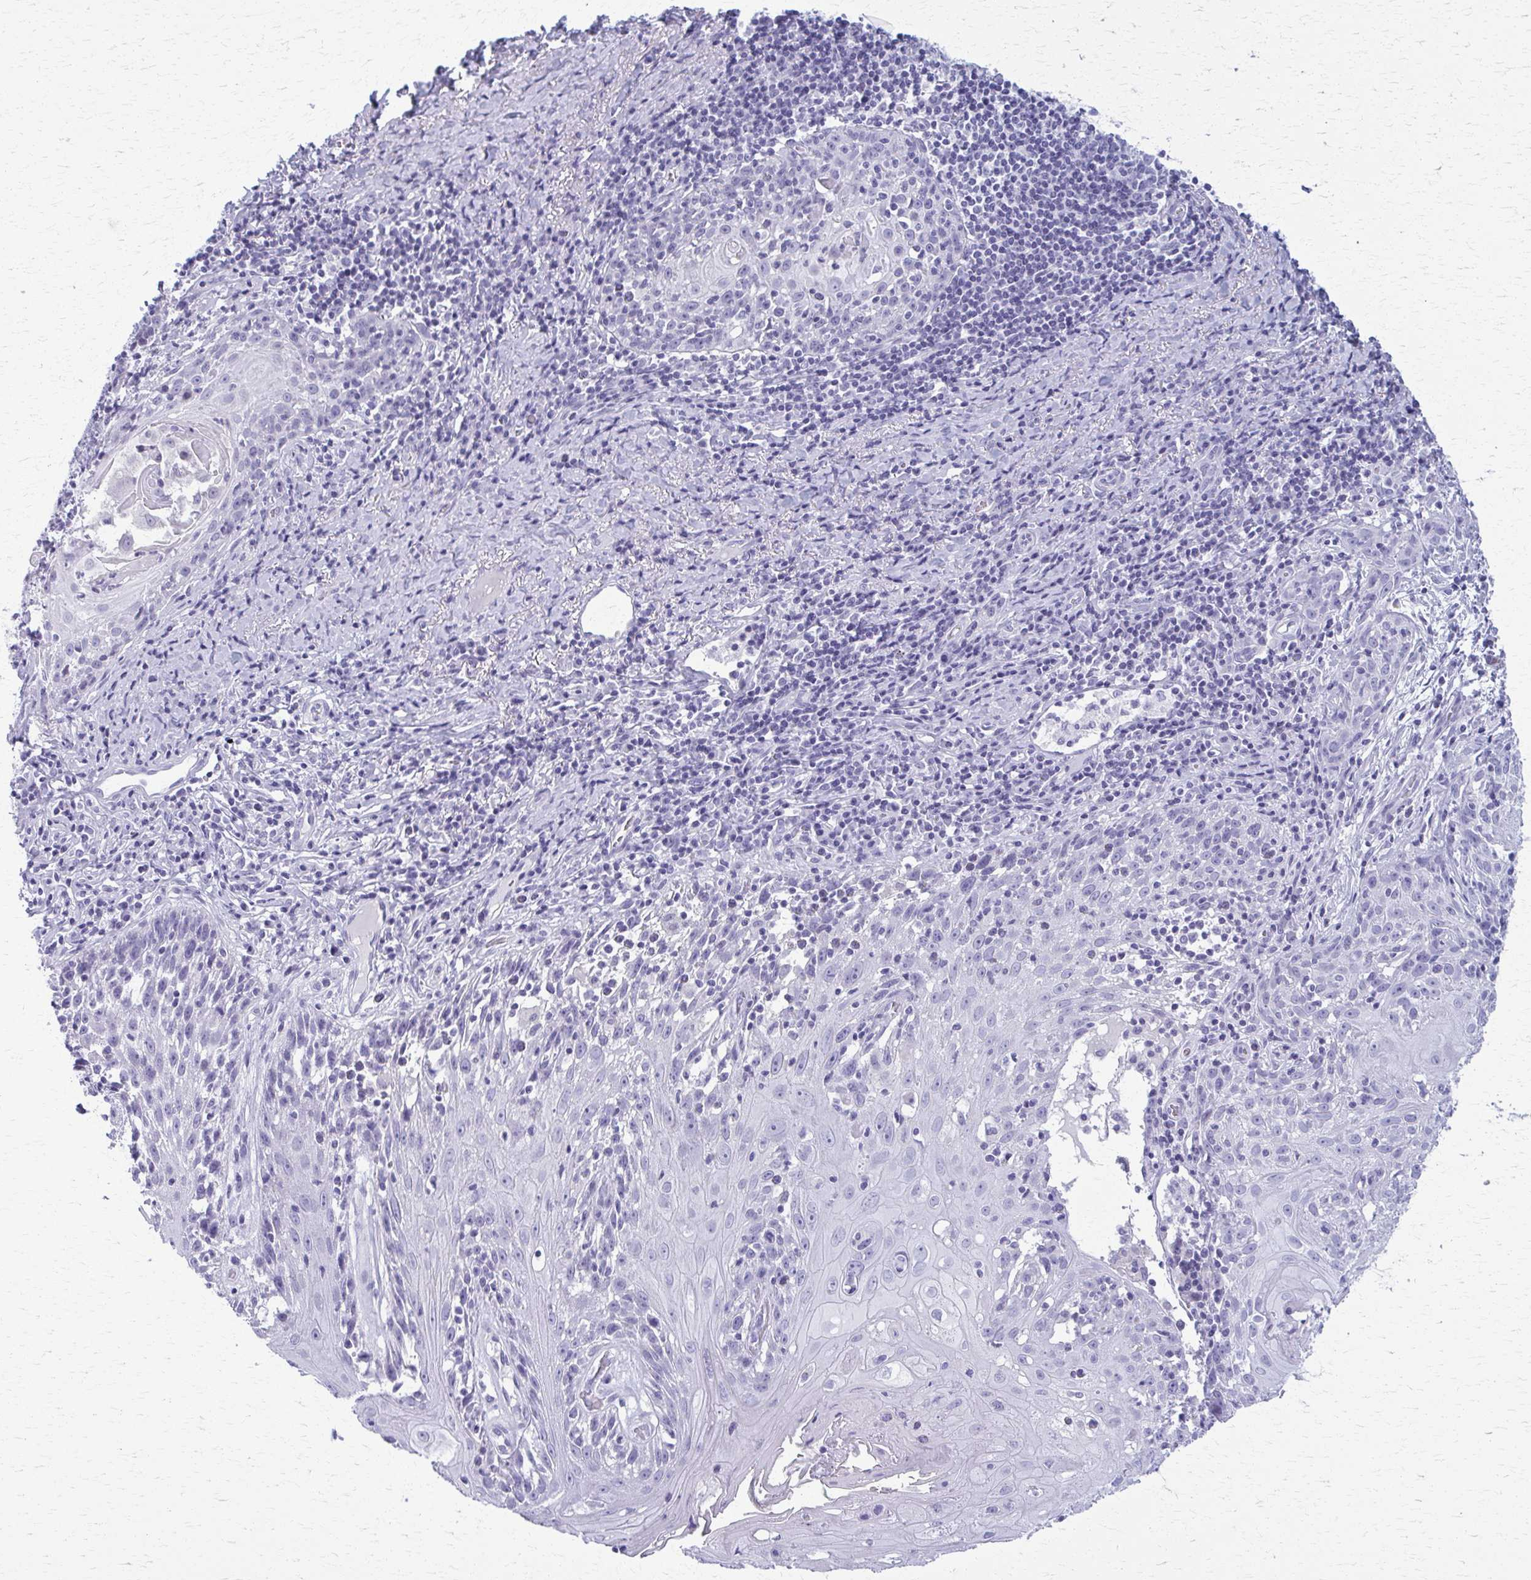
{"staining": {"intensity": "negative", "quantity": "none", "location": "none"}, "tissue": "skin cancer", "cell_type": "Tumor cells", "image_type": "cancer", "snomed": [{"axis": "morphology", "description": "Squamous cell carcinoma, NOS"}, {"axis": "topography", "description": "Skin"}, {"axis": "topography", "description": "Vulva"}], "caption": "Skin cancer stained for a protein using immunohistochemistry (IHC) displays no expression tumor cells.", "gene": "ACSM2B", "patient": {"sex": "female", "age": 76}}